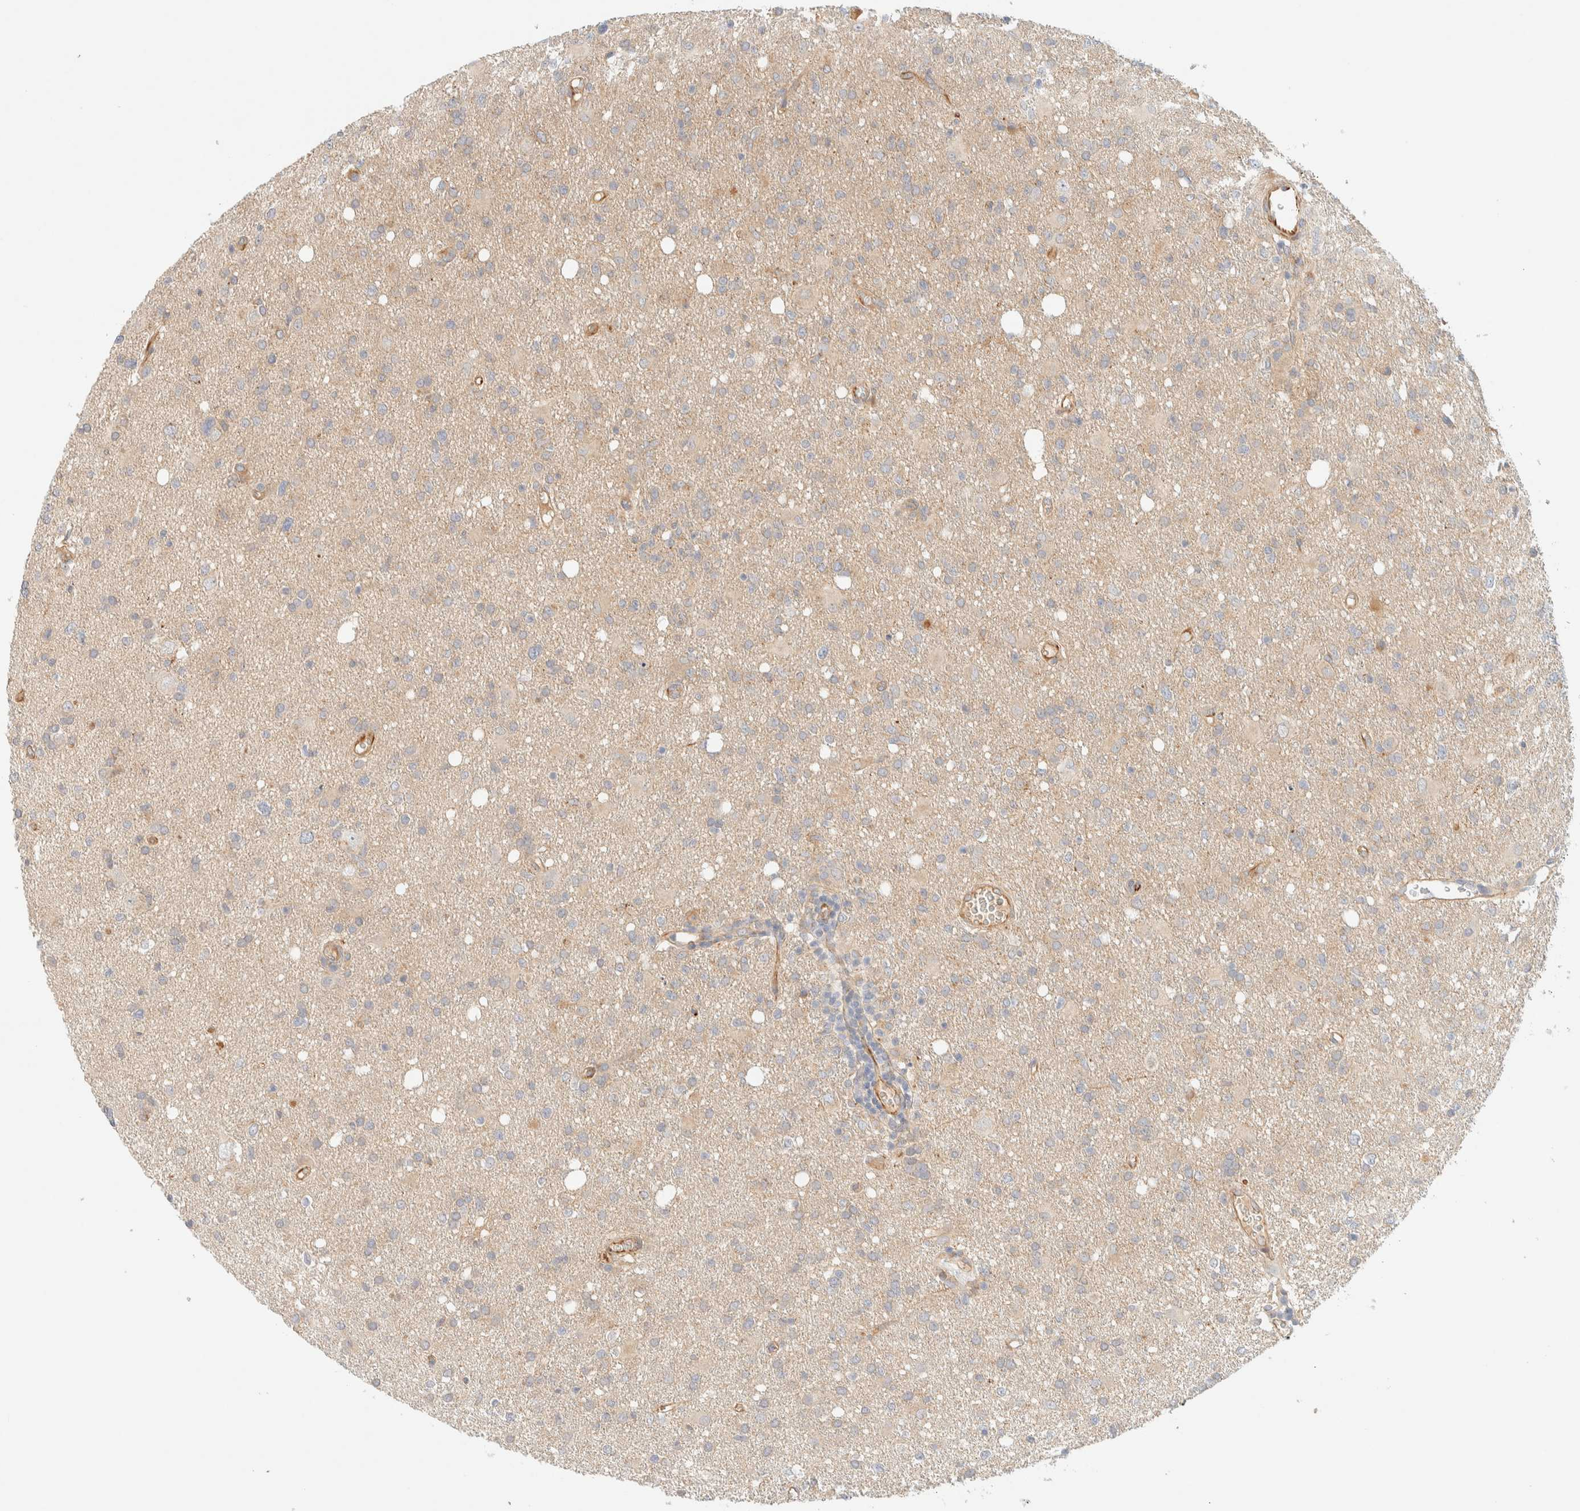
{"staining": {"intensity": "weak", "quantity": ">75%", "location": "cytoplasmic/membranous"}, "tissue": "glioma", "cell_type": "Tumor cells", "image_type": "cancer", "snomed": [{"axis": "morphology", "description": "Glioma, malignant, High grade"}, {"axis": "topography", "description": "Brain"}], "caption": "Immunohistochemistry image of human malignant high-grade glioma stained for a protein (brown), which demonstrates low levels of weak cytoplasmic/membranous staining in approximately >75% of tumor cells.", "gene": "FAT1", "patient": {"sex": "female", "age": 57}}